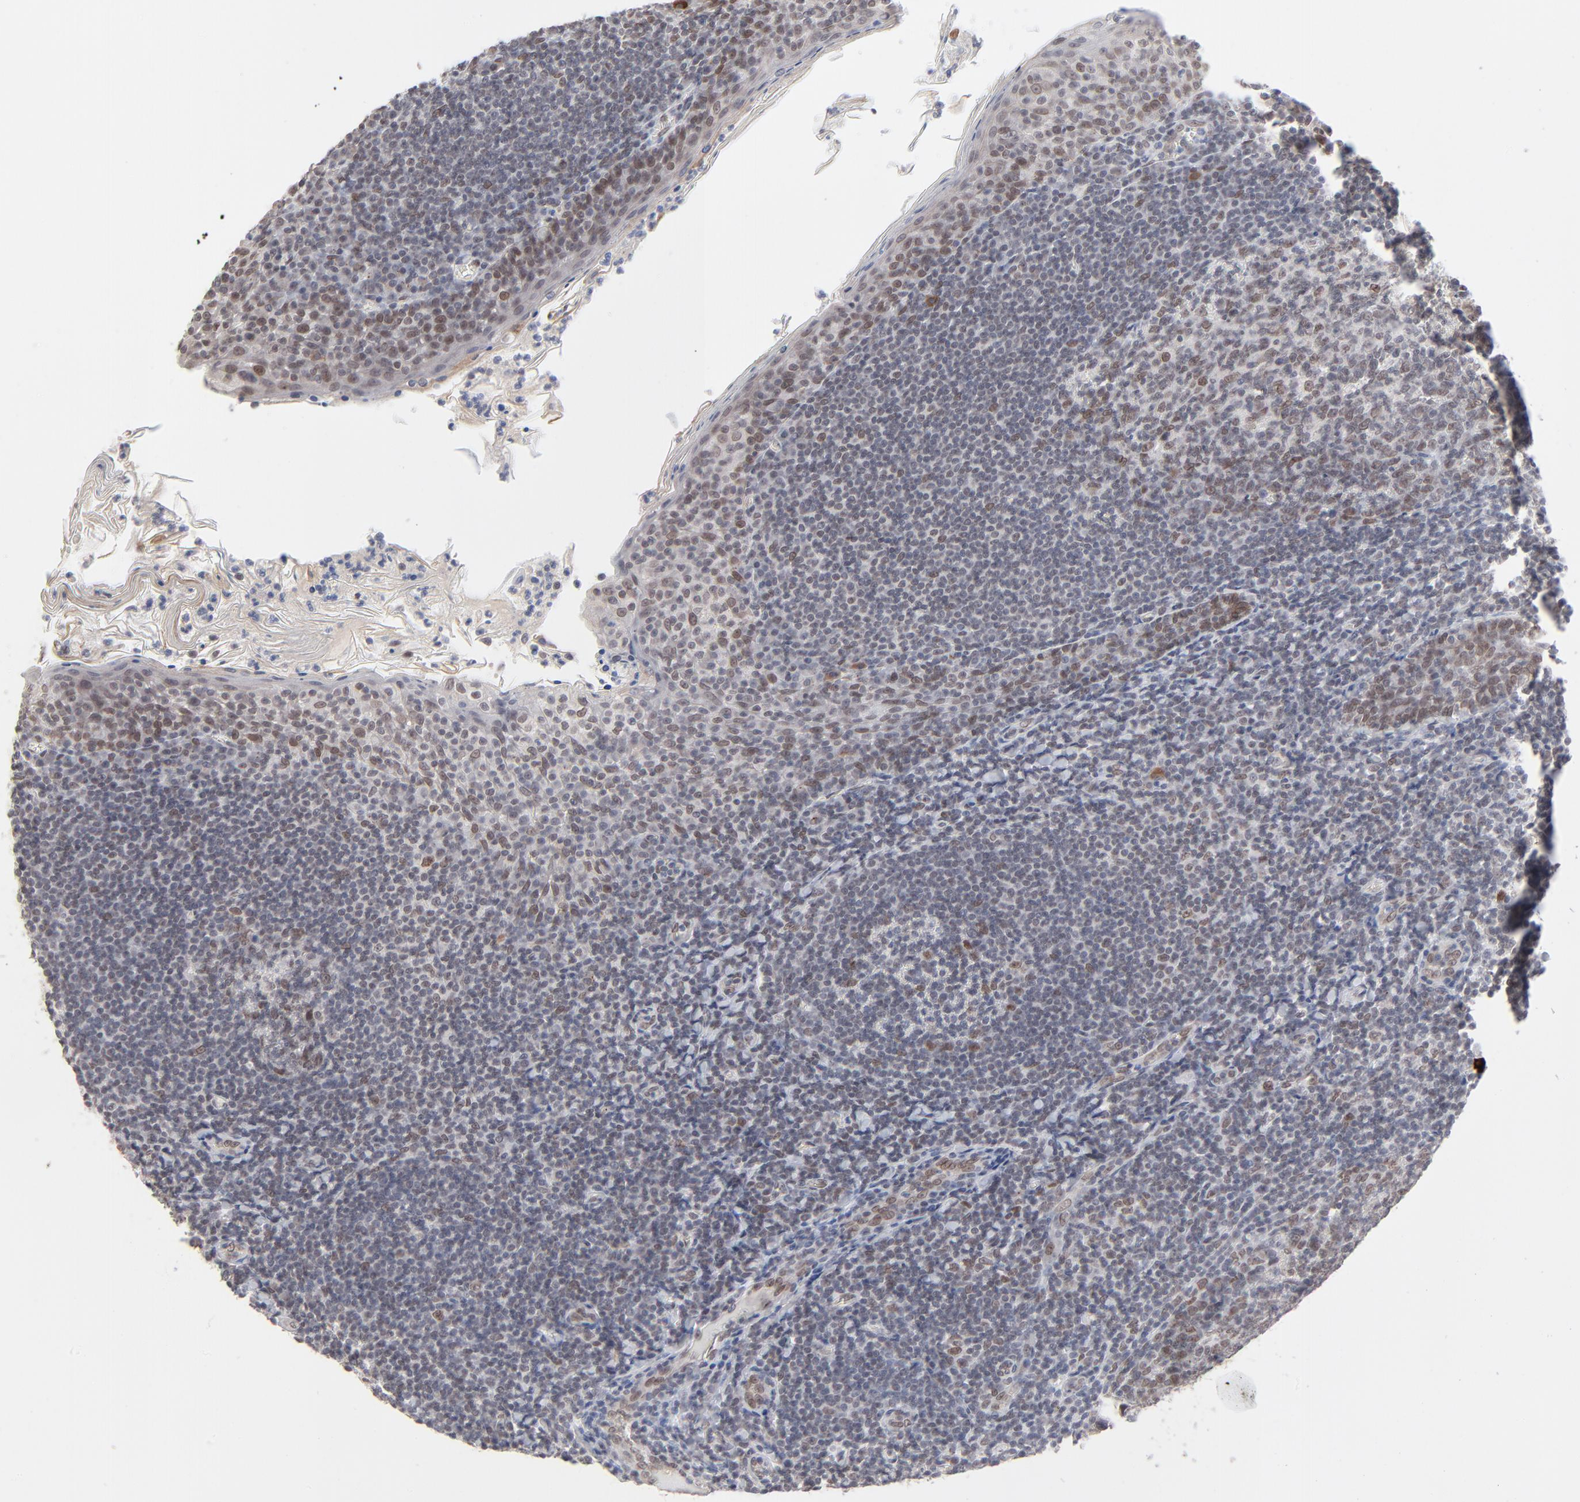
{"staining": {"intensity": "weak", "quantity": "25%-75%", "location": "nuclear"}, "tissue": "tonsil", "cell_type": "Germinal center cells", "image_type": "normal", "snomed": [{"axis": "morphology", "description": "Normal tissue, NOS"}, {"axis": "topography", "description": "Tonsil"}], "caption": "A micrograph of human tonsil stained for a protein reveals weak nuclear brown staining in germinal center cells.", "gene": "MBIP", "patient": {"sex": "male", "age": 31}}